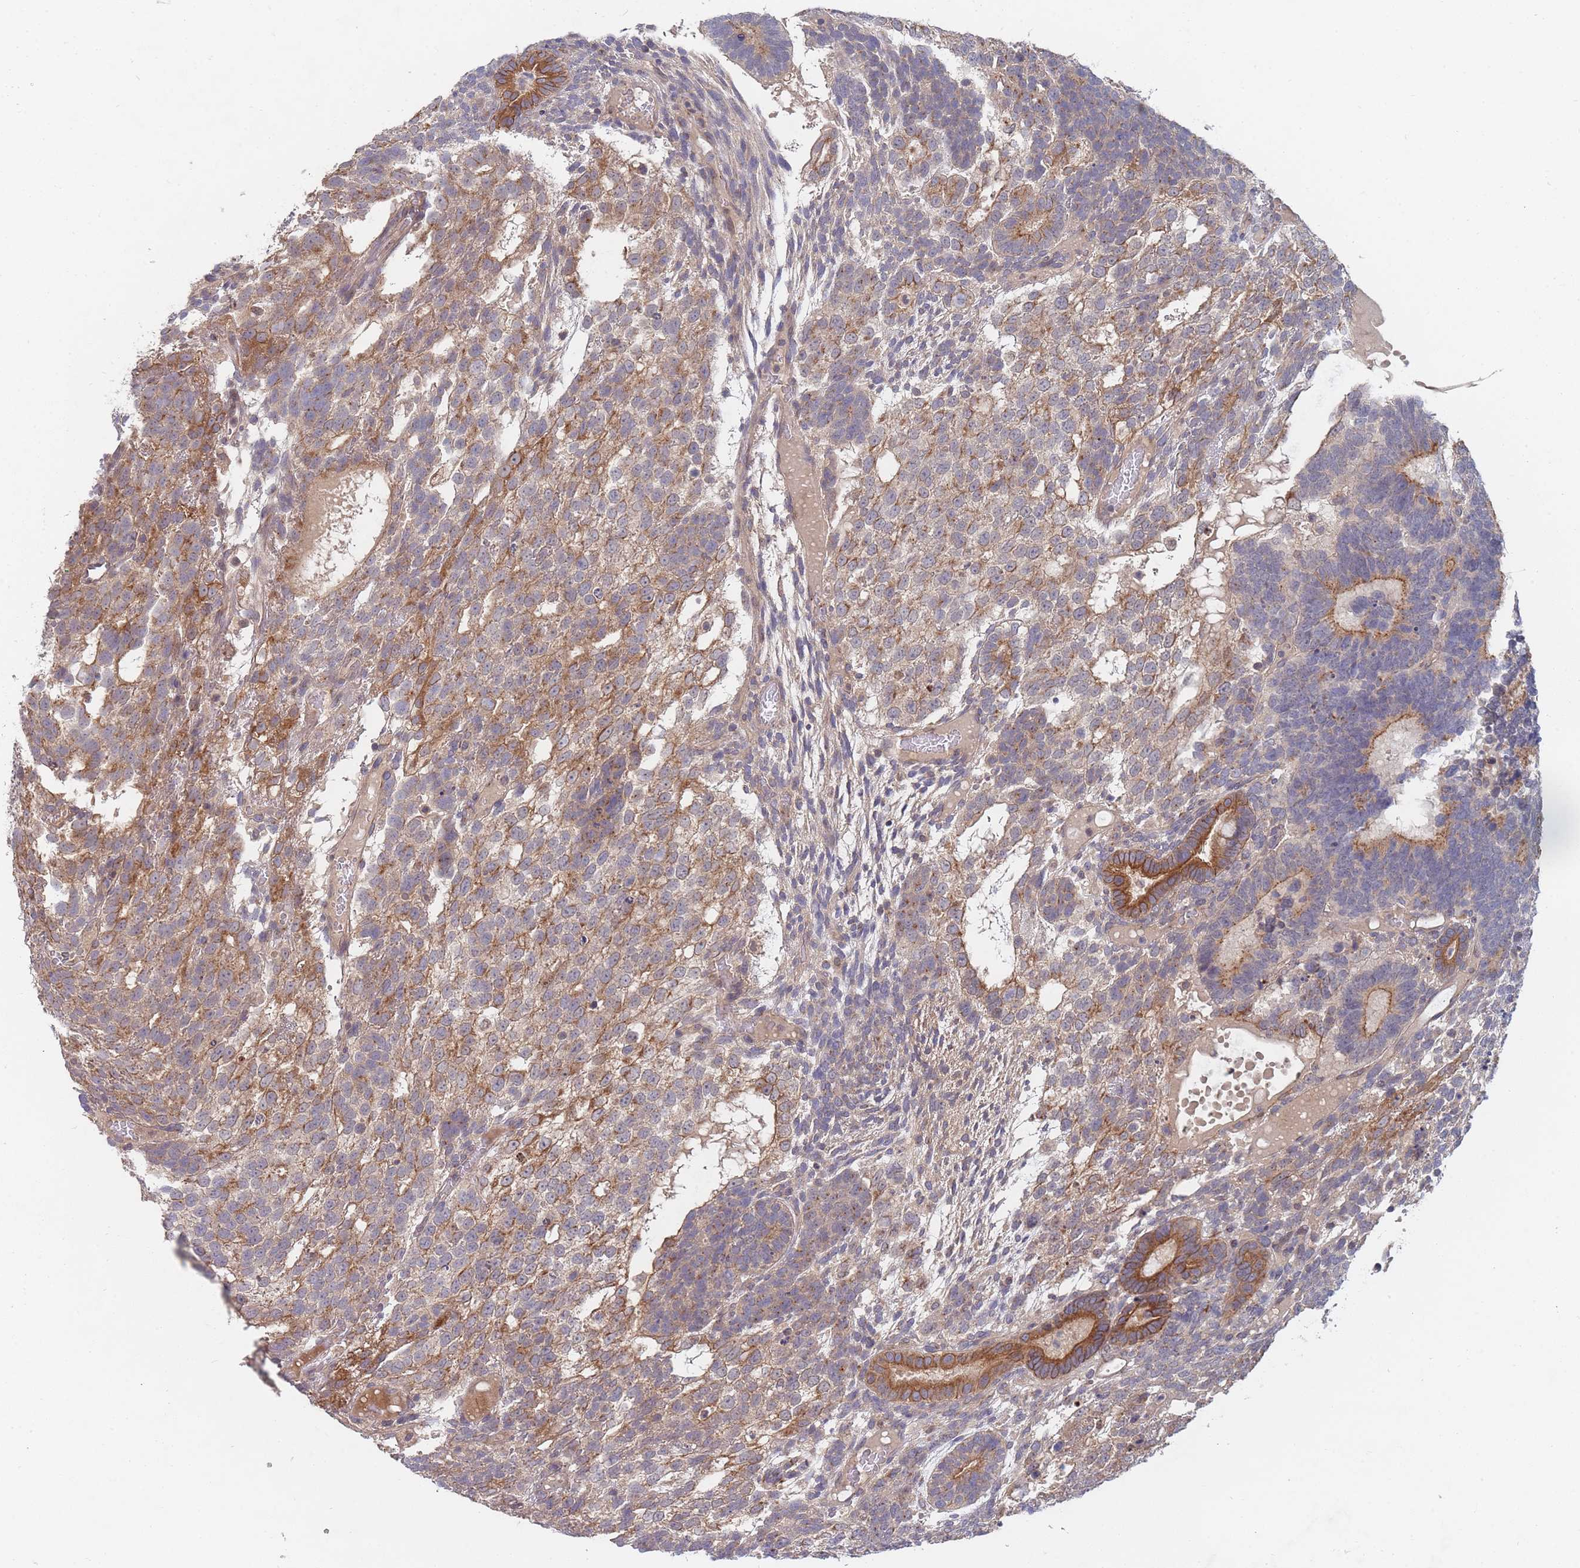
{"staining": {"intensity": "moderate", "quantity": ">75%", "location": "cytoplasmic/membranous"}, "tissue": "testis cancer", "cell_type": "Tumor cells", "image_type": "cancer", "snomed": [{"axis": "morphology", "description": "Carcinoma, Embryonal, NOS"}, {"axis": "topography", "description": "Testis"}], "caption": "Protein expression analysis of embryonal carcinoma (testis) shows moderate cytoplasmic/membranous staining in approximately >75% of tumor cells. (DAB (3,3'-diaminobenzidine) = brown stain, brightfield microscopy at high magnification).", "gene": "SLC35F5", "patient": {"sex": "male", "age": 23}}